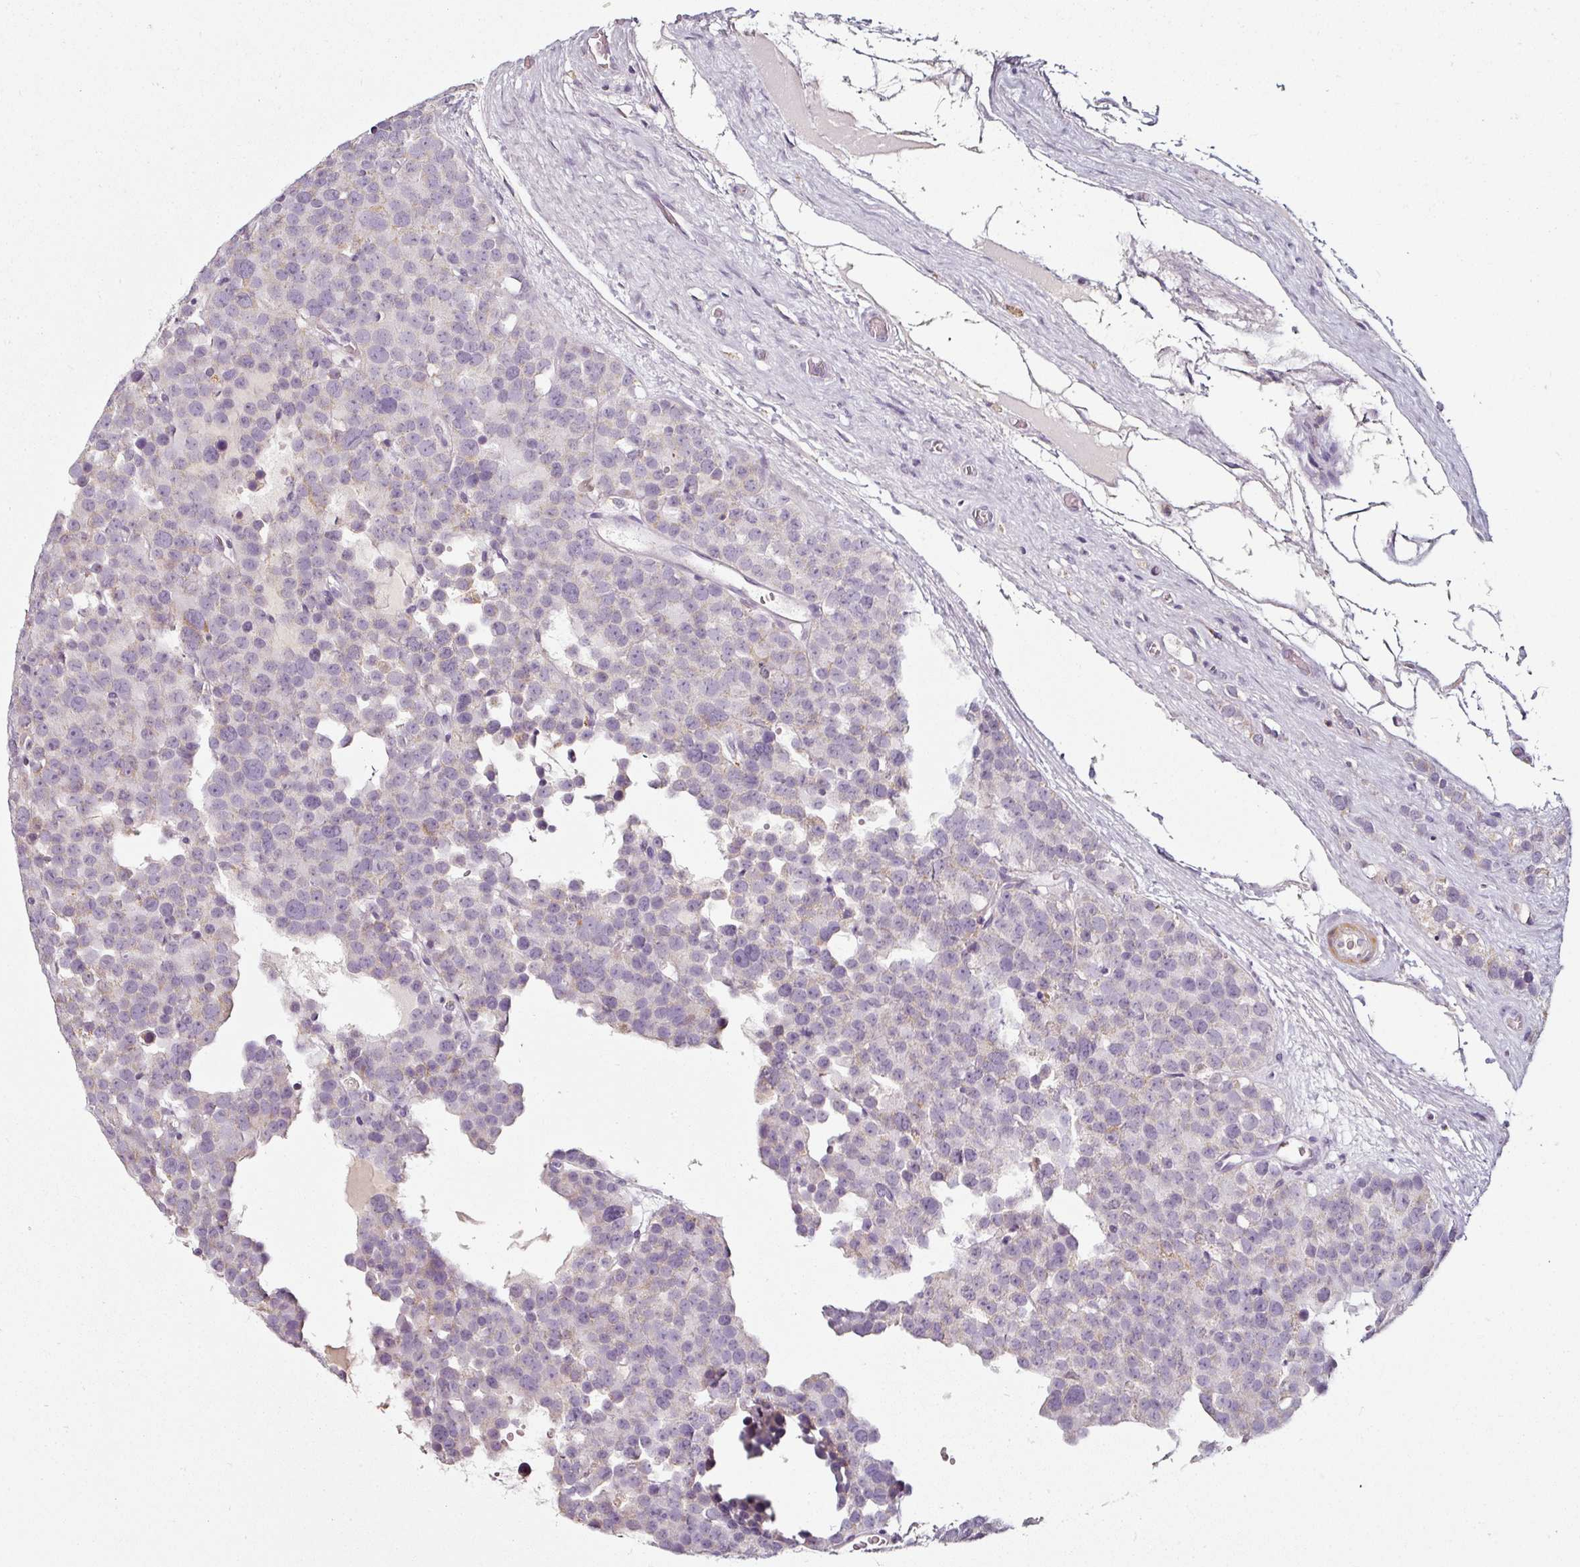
{"staining": {"intensity": "negative", "quantity": "none", "location": "none"}, "tissue": "testis cancer", "cell_type": "Tumor cells", "image_type": "cancer", "snomed": [{"axis": "morphology", "description": "Seminoma, NOS"}, {"axis": "topography", "description": "Testis"}], "caption": "A micrograph of human testis seminoma is negative for staining in tumor cells.", "gene": "CAP2", "patient": {"sex": "male", "age": 71}}